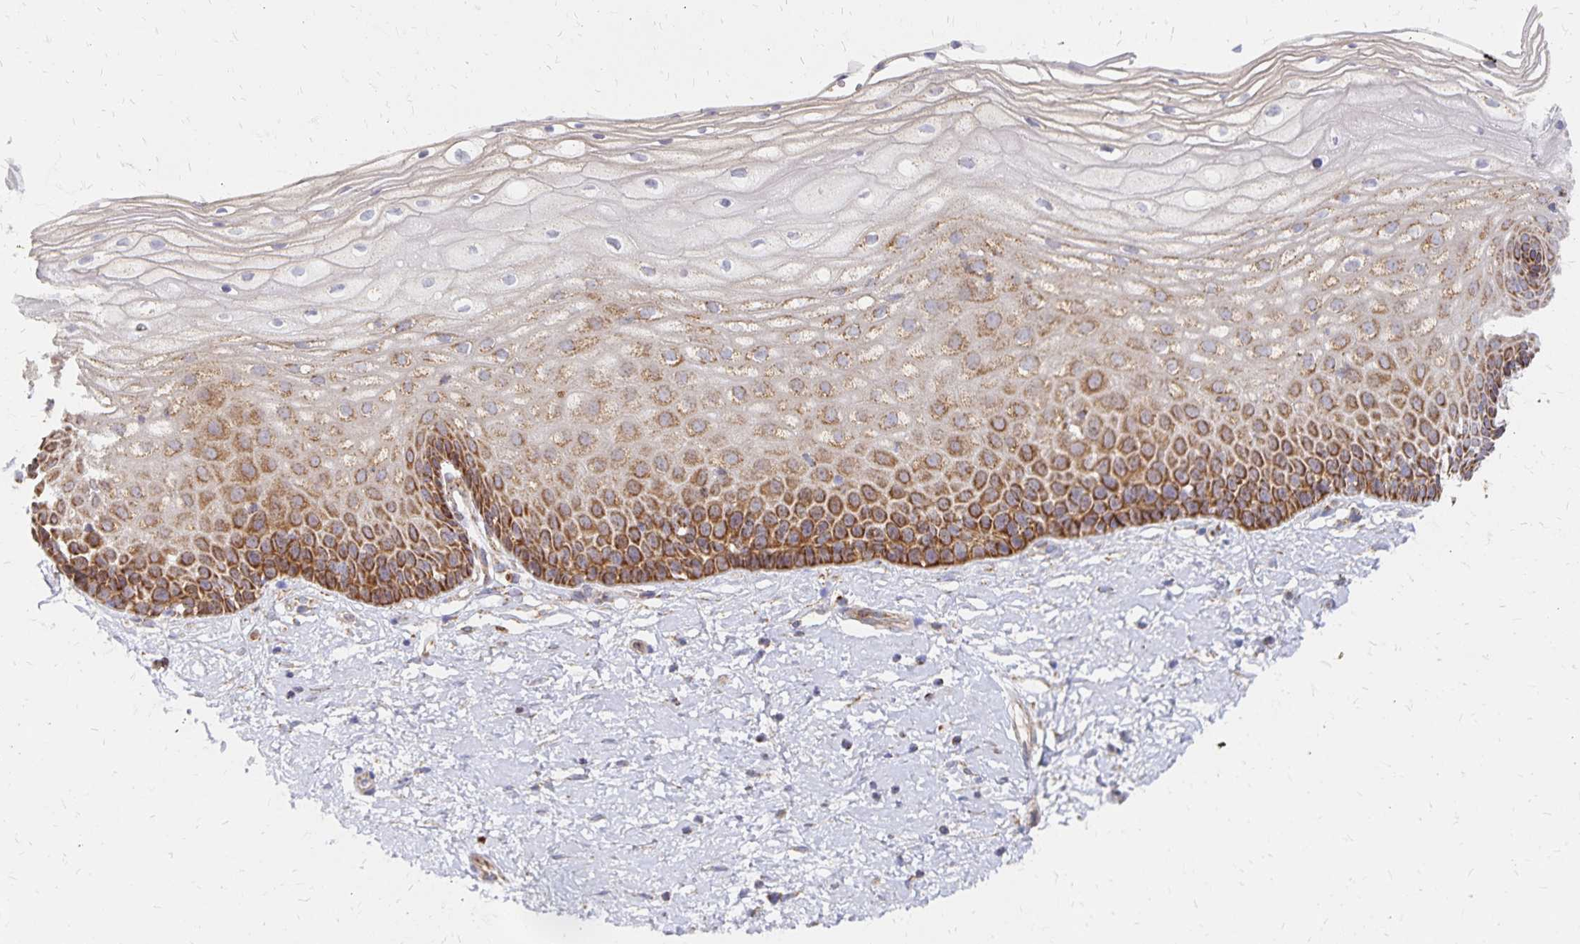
{"staining": {"intensity": "moderate", "quantity": ">75%", "location": "cytoplasmic/membranous"}, "tissue": "cervix", "cell_type": "Glandular cells", "image_type": "normal", "snomed": [{"axis": "morphology", "description": "Normal tissue, NOS"}, {"axis": "topography", "description": "Cervix"}], "caption": "Protein expression analysis of unremarkable cervix shows moderate cytoplasmic/membranous expression in approximately >75% of glandular cells. The protein is shown in brown color, while the nuclei are stained blue.", "gene": "STOML2", "patient": {"sex": "female", "age": 36}}